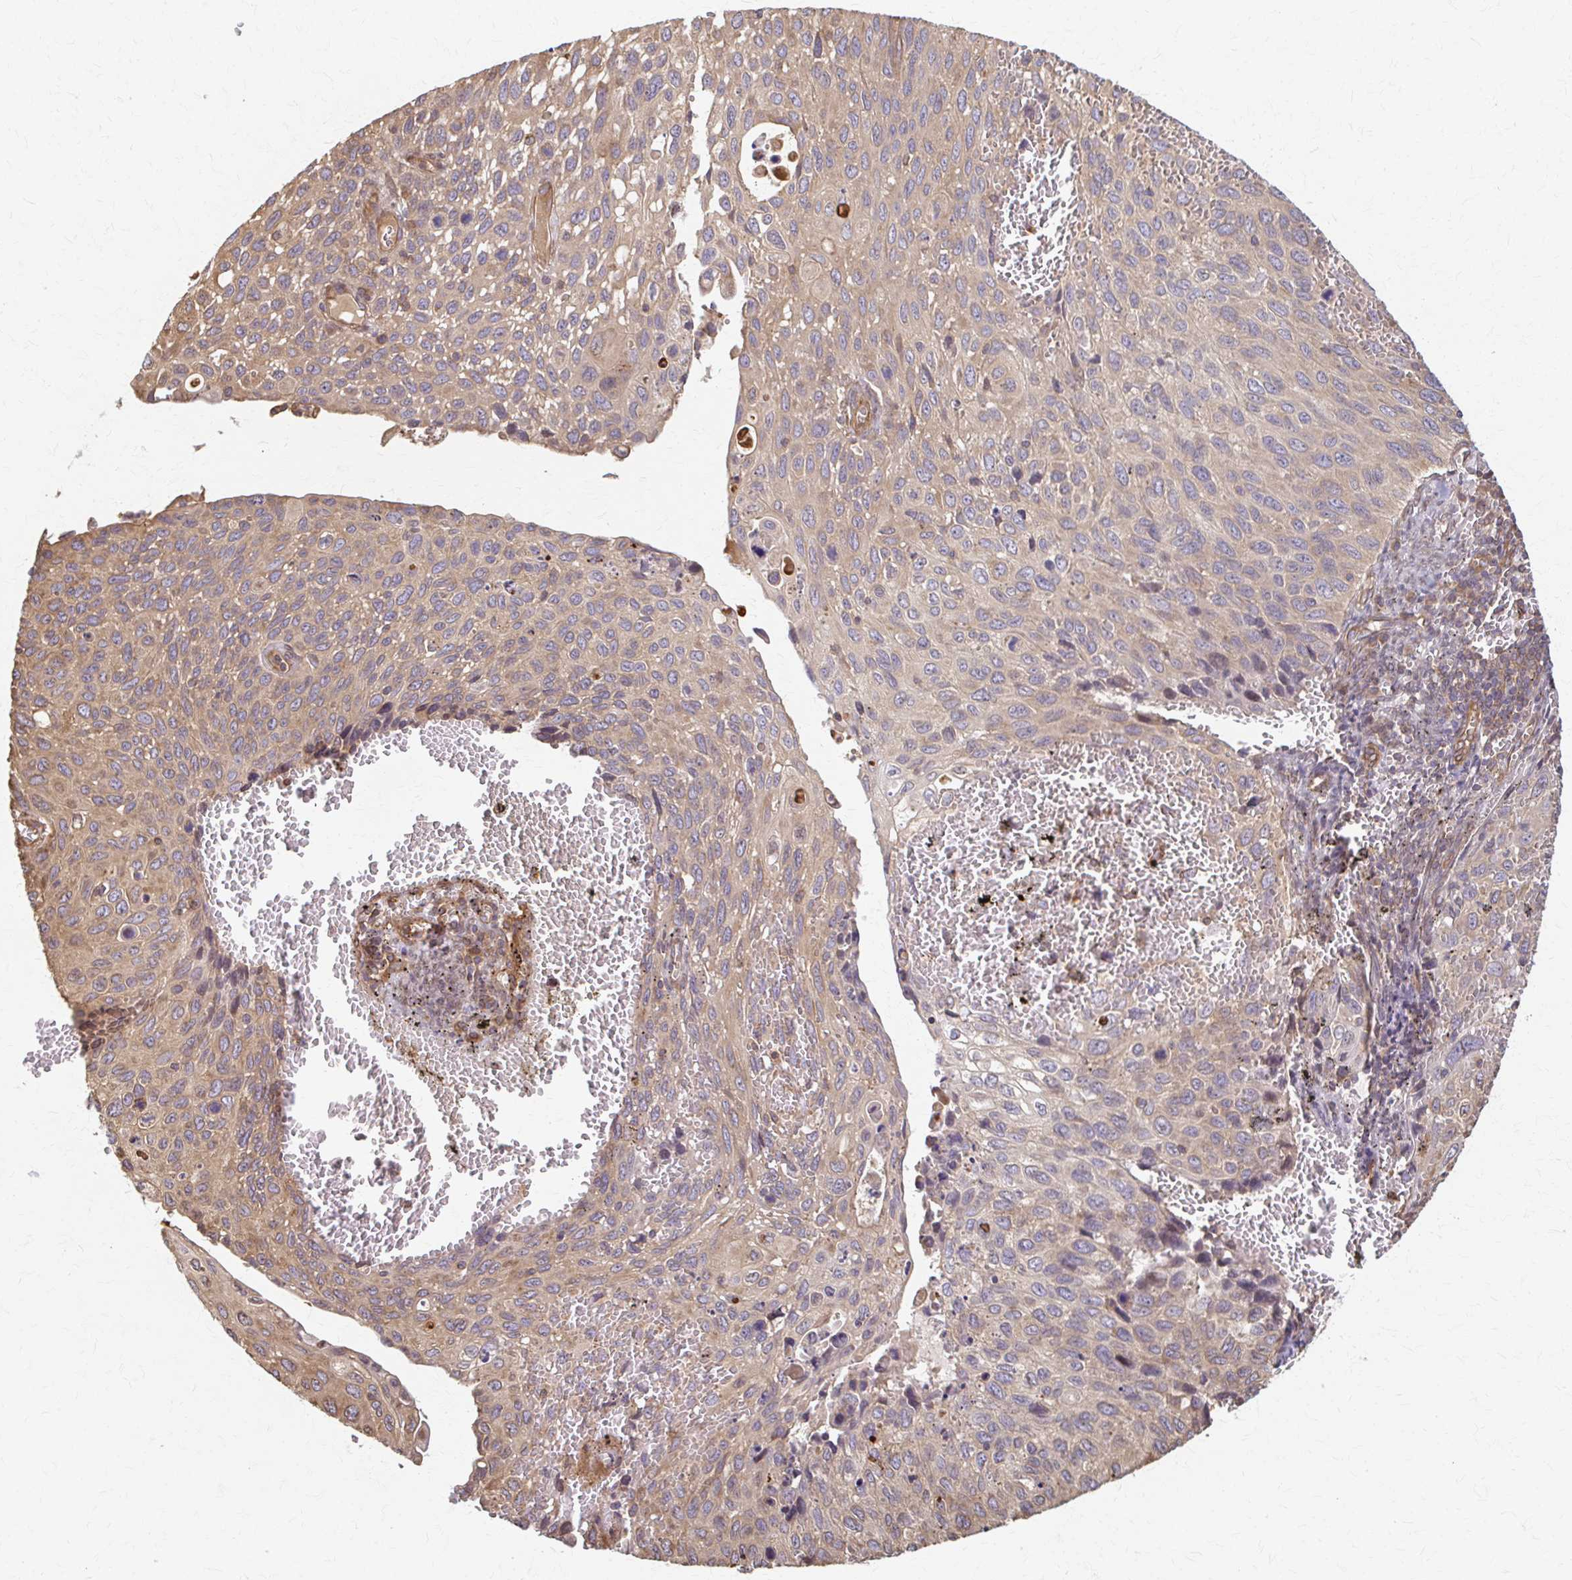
{"staining": {"intensity": "weak", "quantity": "25%-75%", "location": "cytoplasmic/membranous"}, "tissue": "cervical cancer", "cell_type": "Tumor cells", "image_type": "cancer", "snomed": [{"axis": "morphology", "description": "Squamous cell carcinoma, NOS"}, {"axis": "topography", "description": "Cervix"}], "caption": "Brown immunohistochemical staining in human squamous cell carcinoma (cervical) exhibits weak cytoplasmic/membranous positivity in approximately 25%-75% of tumor cells. The staining was performed using DAB (3,3'-diaminobenzidine), with brown indicating positive protein expression. Nuclei are stained blue with hematoxylin.", "gene": "ARHGAP35", "patient": {"sex": "female", "age": 70}}